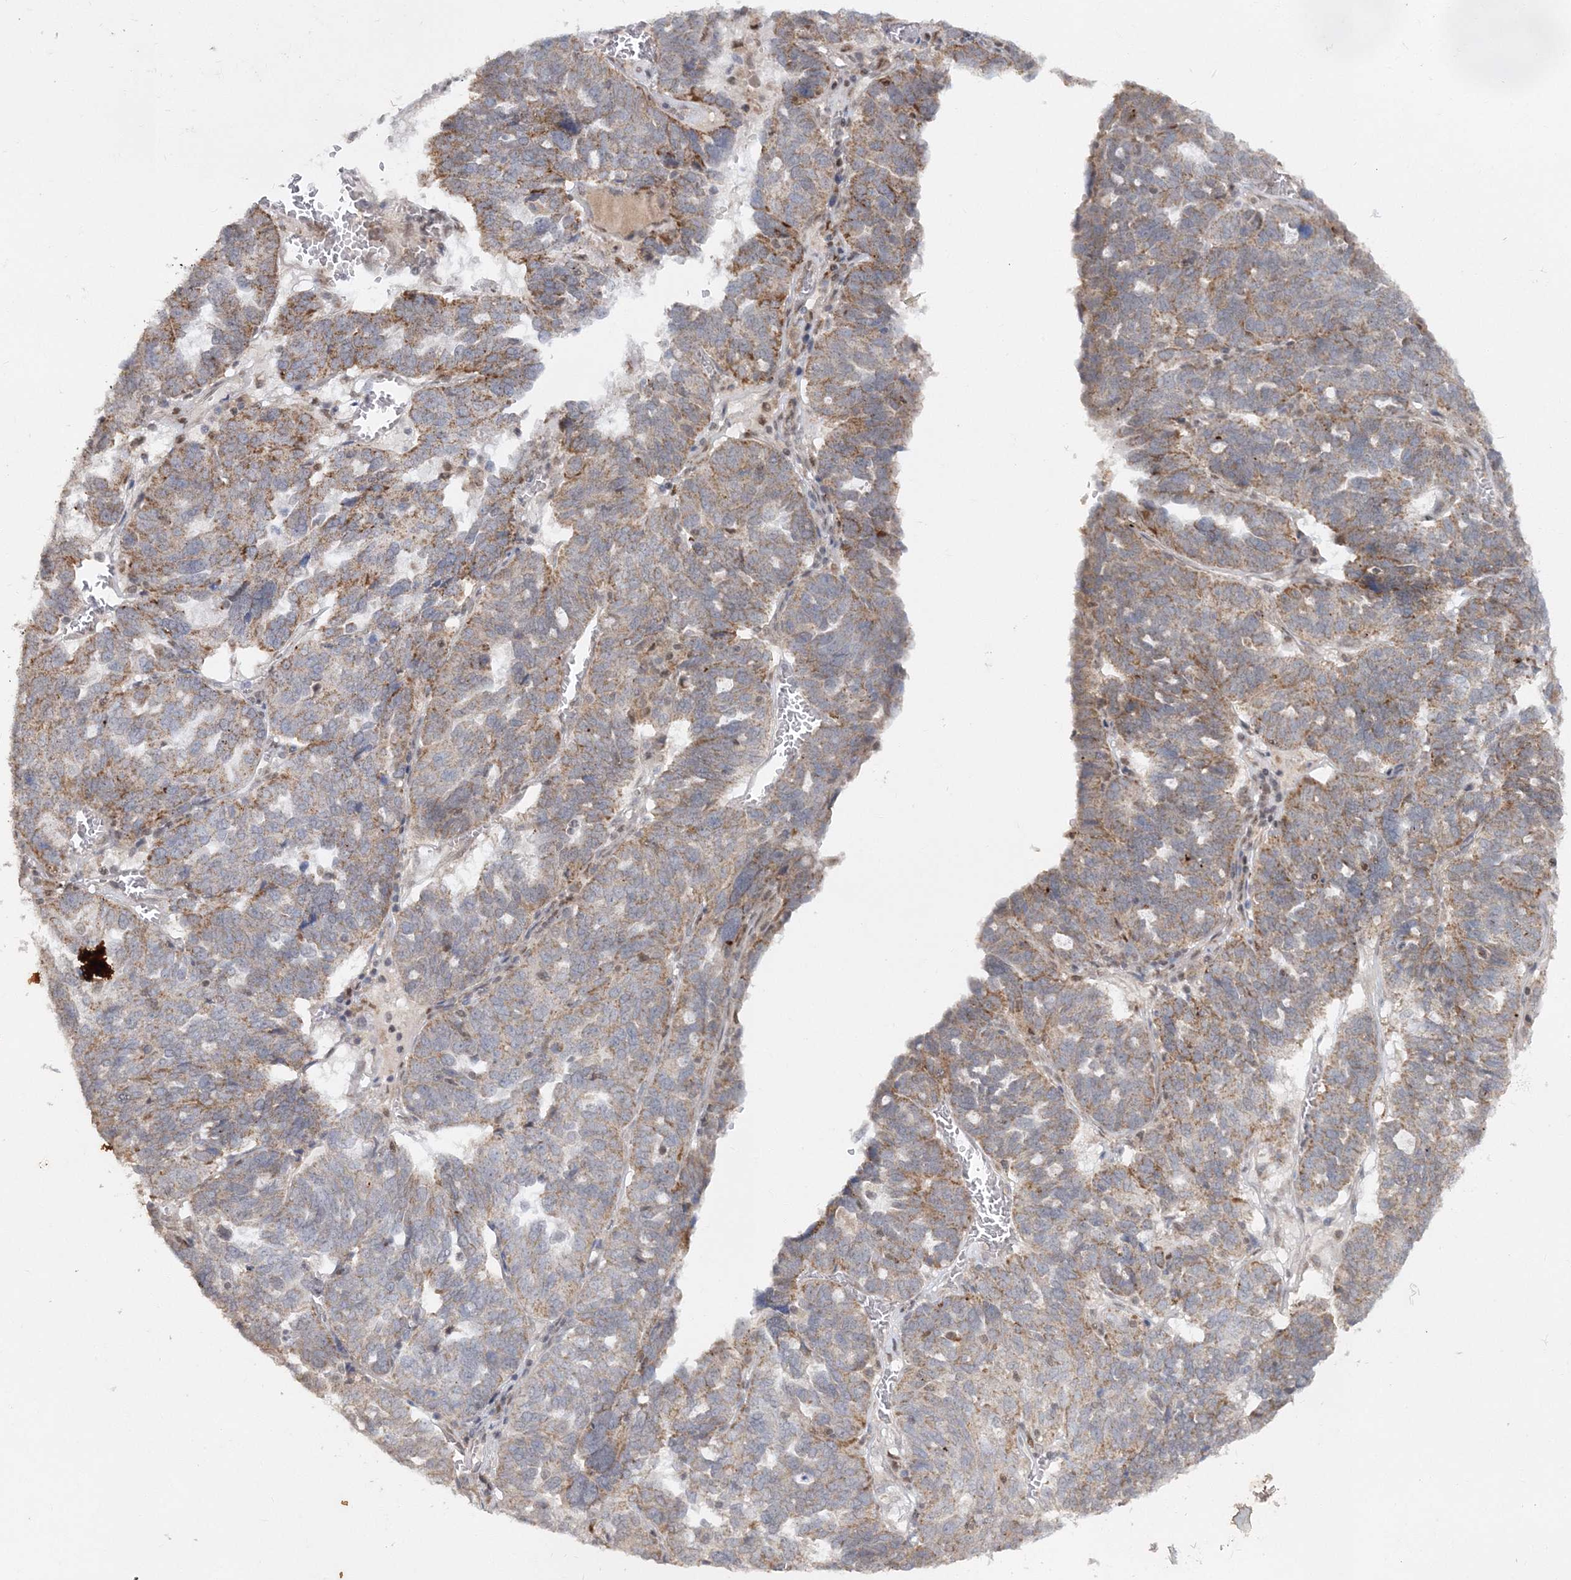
{"staining": {"intensity": "moderate", "quantity": "<25%", "location": "cytoplasmic/membranous"}, "tissue": "ovarian cancer", "cell_type": "Tumor cells", "image_type": "cancer", "snomed": [{"axis": "morphology", "description": "Cystadenocarcinoma, serous, NOS"}, {"axis": "topography", "description": "Ovary"}], "caption": "Serous cystadenocarcinoma (ovarian) was stained to show a protein in brown. There is low levels of moderate cytoplasmic/membranous positivity in about <25% of tumor cells.", "gene": "RAB11FIP2", "patient": {"sex": "female", "age": 59}}